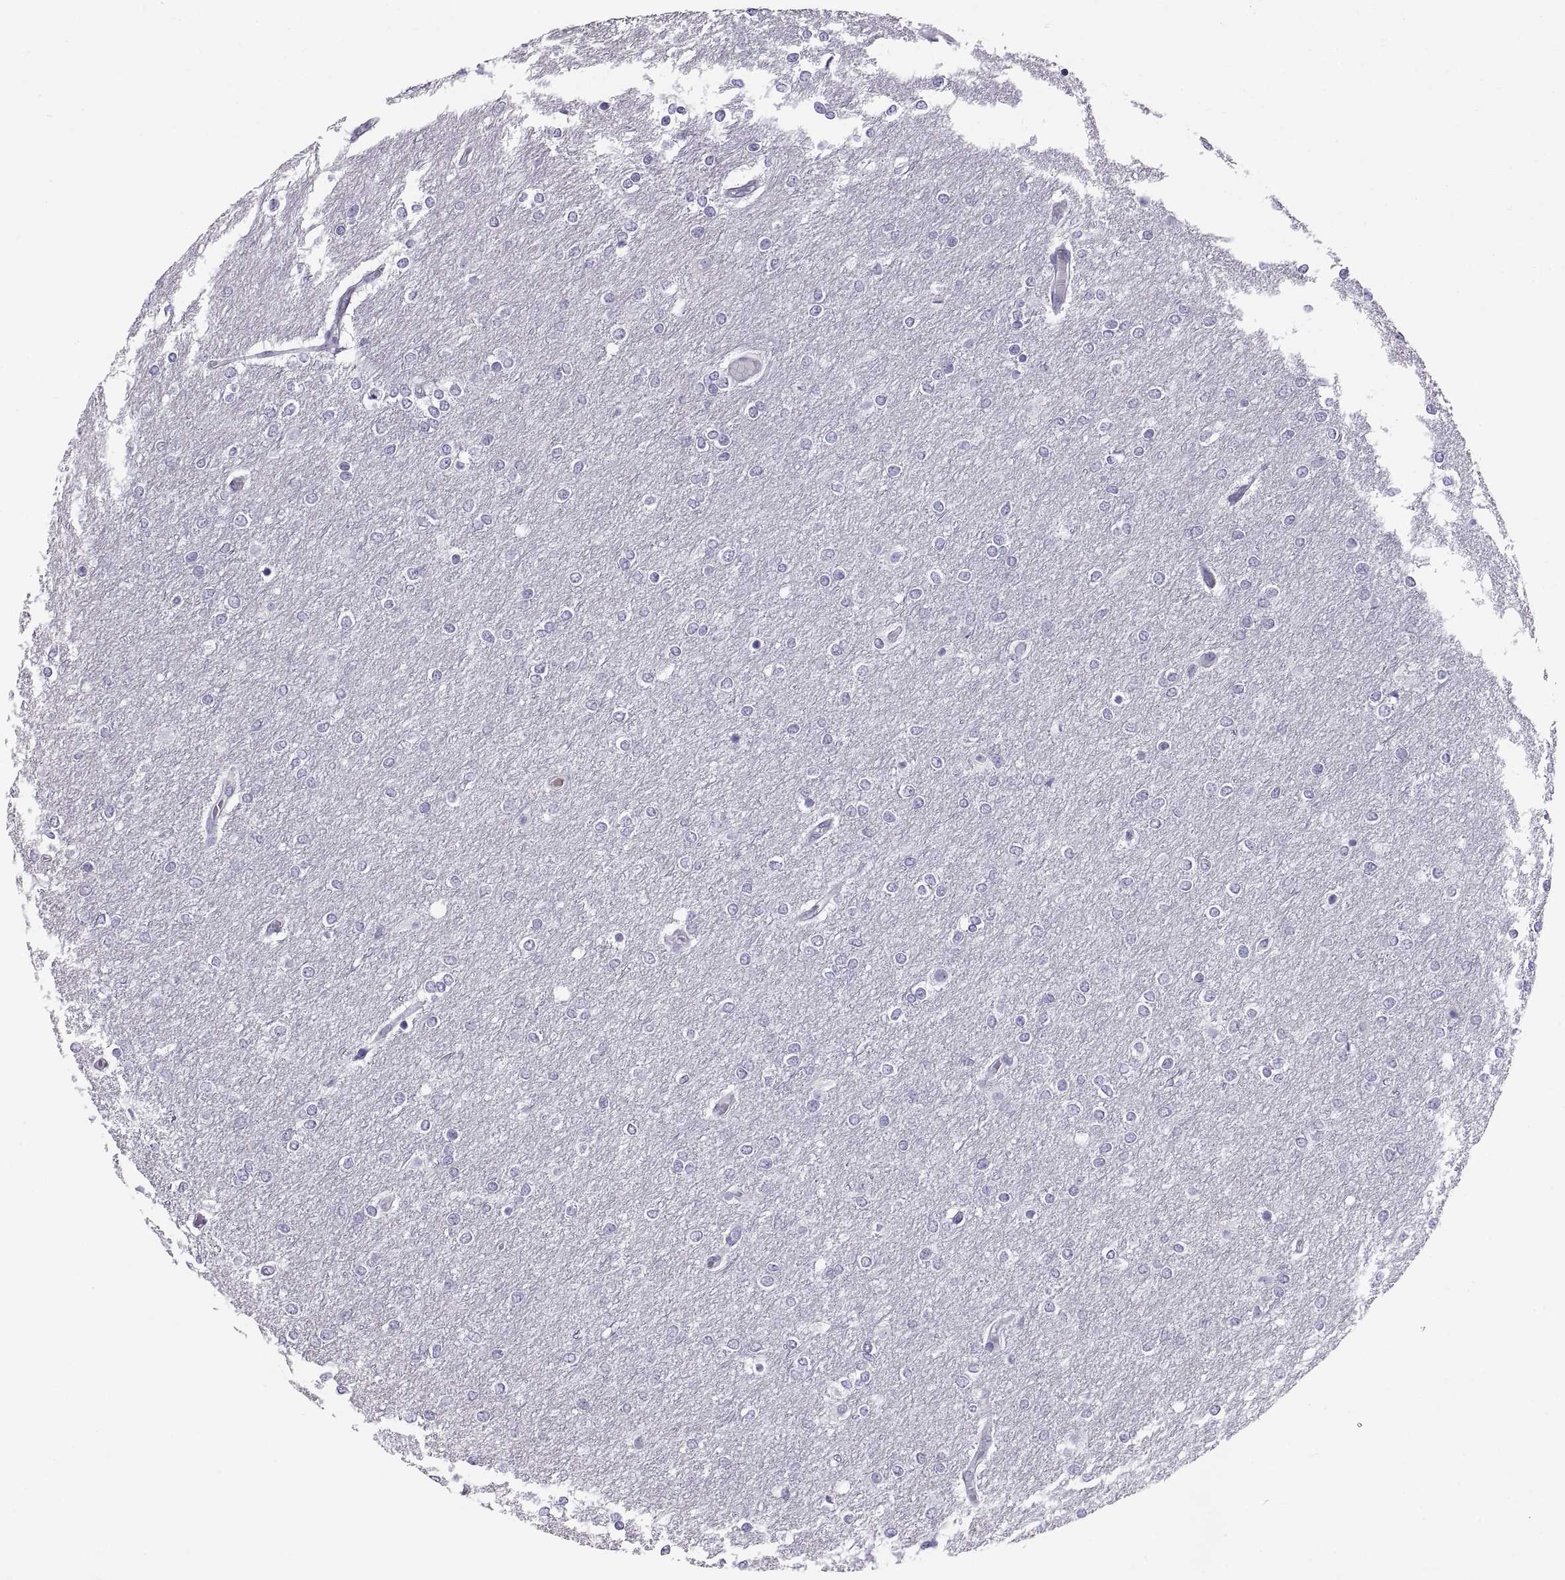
{"staining": {"intensity": "negative", "quantity": "none", "location": "none"}, "tissue": "glioma", "cell_type": "Tumor cells", "image_type": "cancer", "snomed": [{"axis": "morphology", "description": "Glioma, malignant, High grade"}, {"axis": "topography", "description": "Brain"}], "caption": "An IHC histopathology image of malignant glioma (high-grade) is shown. There is no staining in tumor cells of malignant glioma (high-grade).", "gene": "CT47A10", "patient": {"sex": "female", "age": 61}}